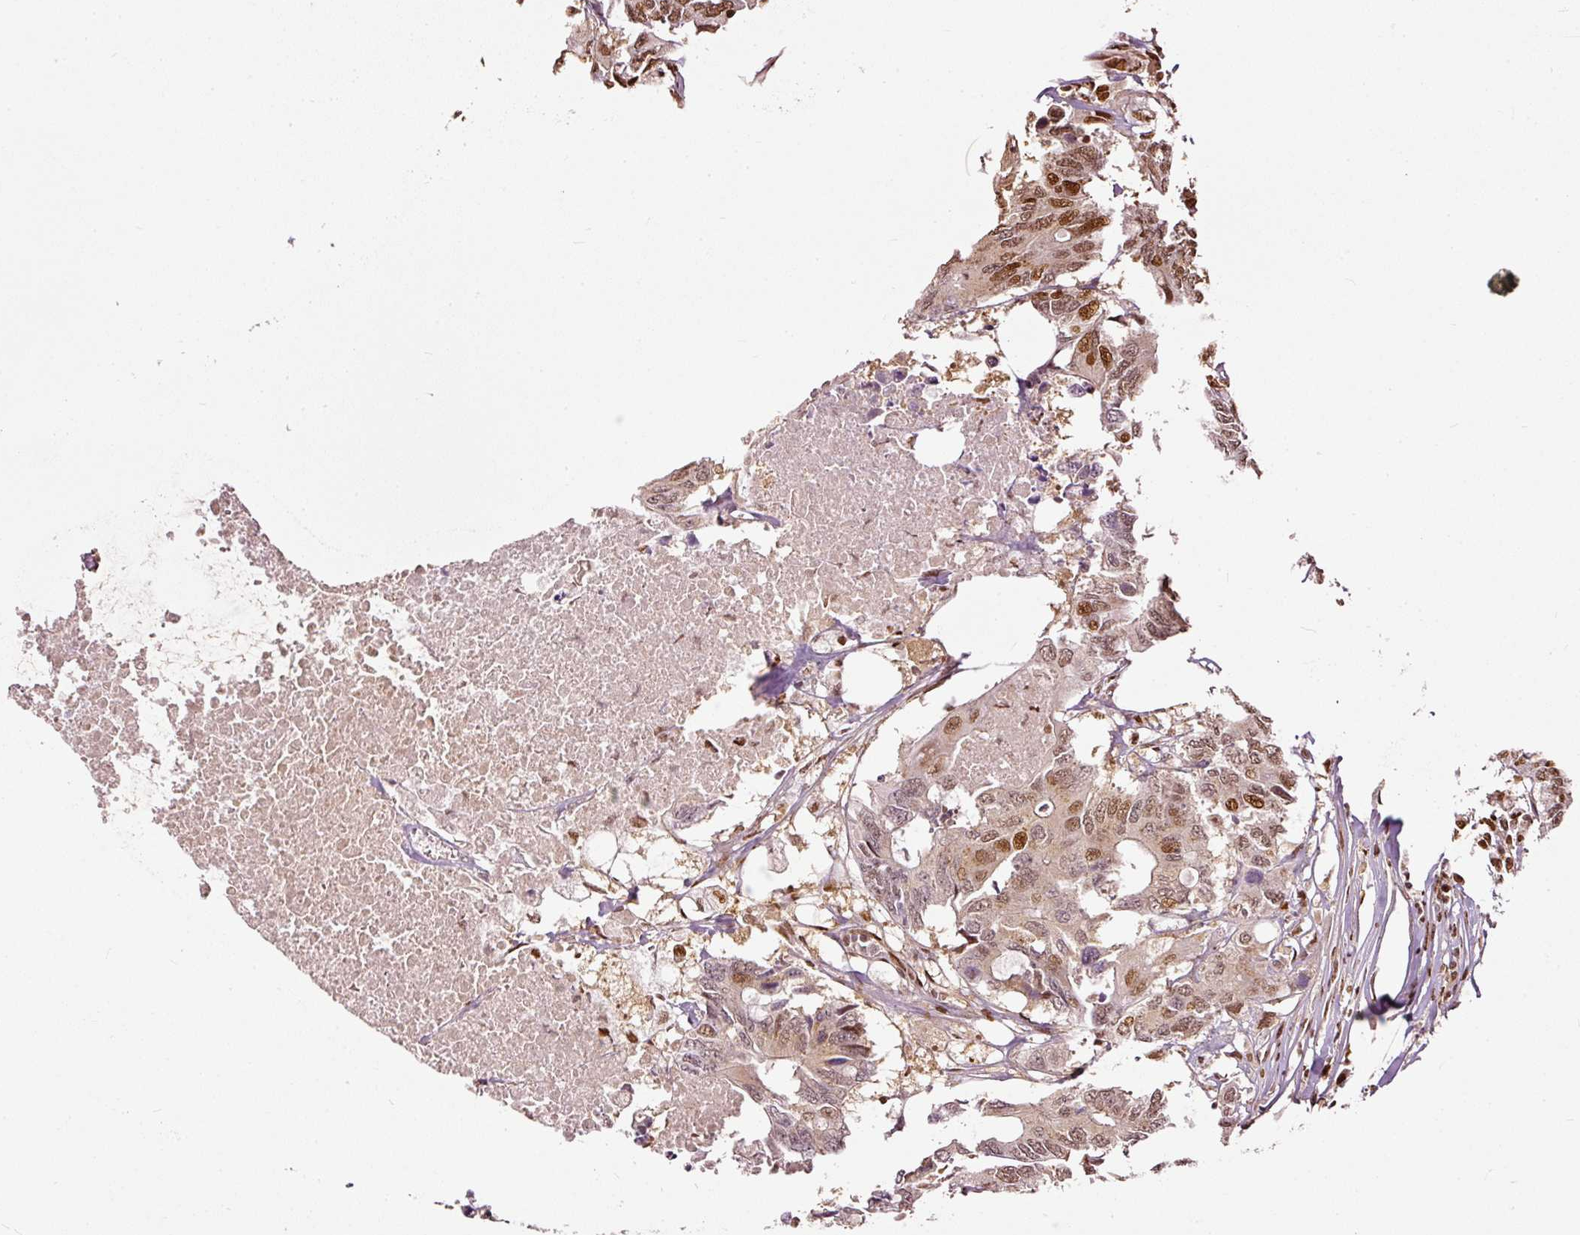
{"staining": {"intensity": "moderate", "quantity": ">75%", "location": "nuclear"}, "tissue": "colorectal cancer", "cell_type": "Tumor cells", "image_type": "cancer", "snomed": [{"axis": "morphology", "description": "Adenocarcinoma, NOS"}, {"axis": "topography", "description": "Colon"}], "caption": "Tumor cells exhibit medium levels of moderate nuclear staining in approximately >75% of cells in colorectal adenocarcinoma.", "gene": "ZNF778", "patient": {"sex": "male", "age": 71}}